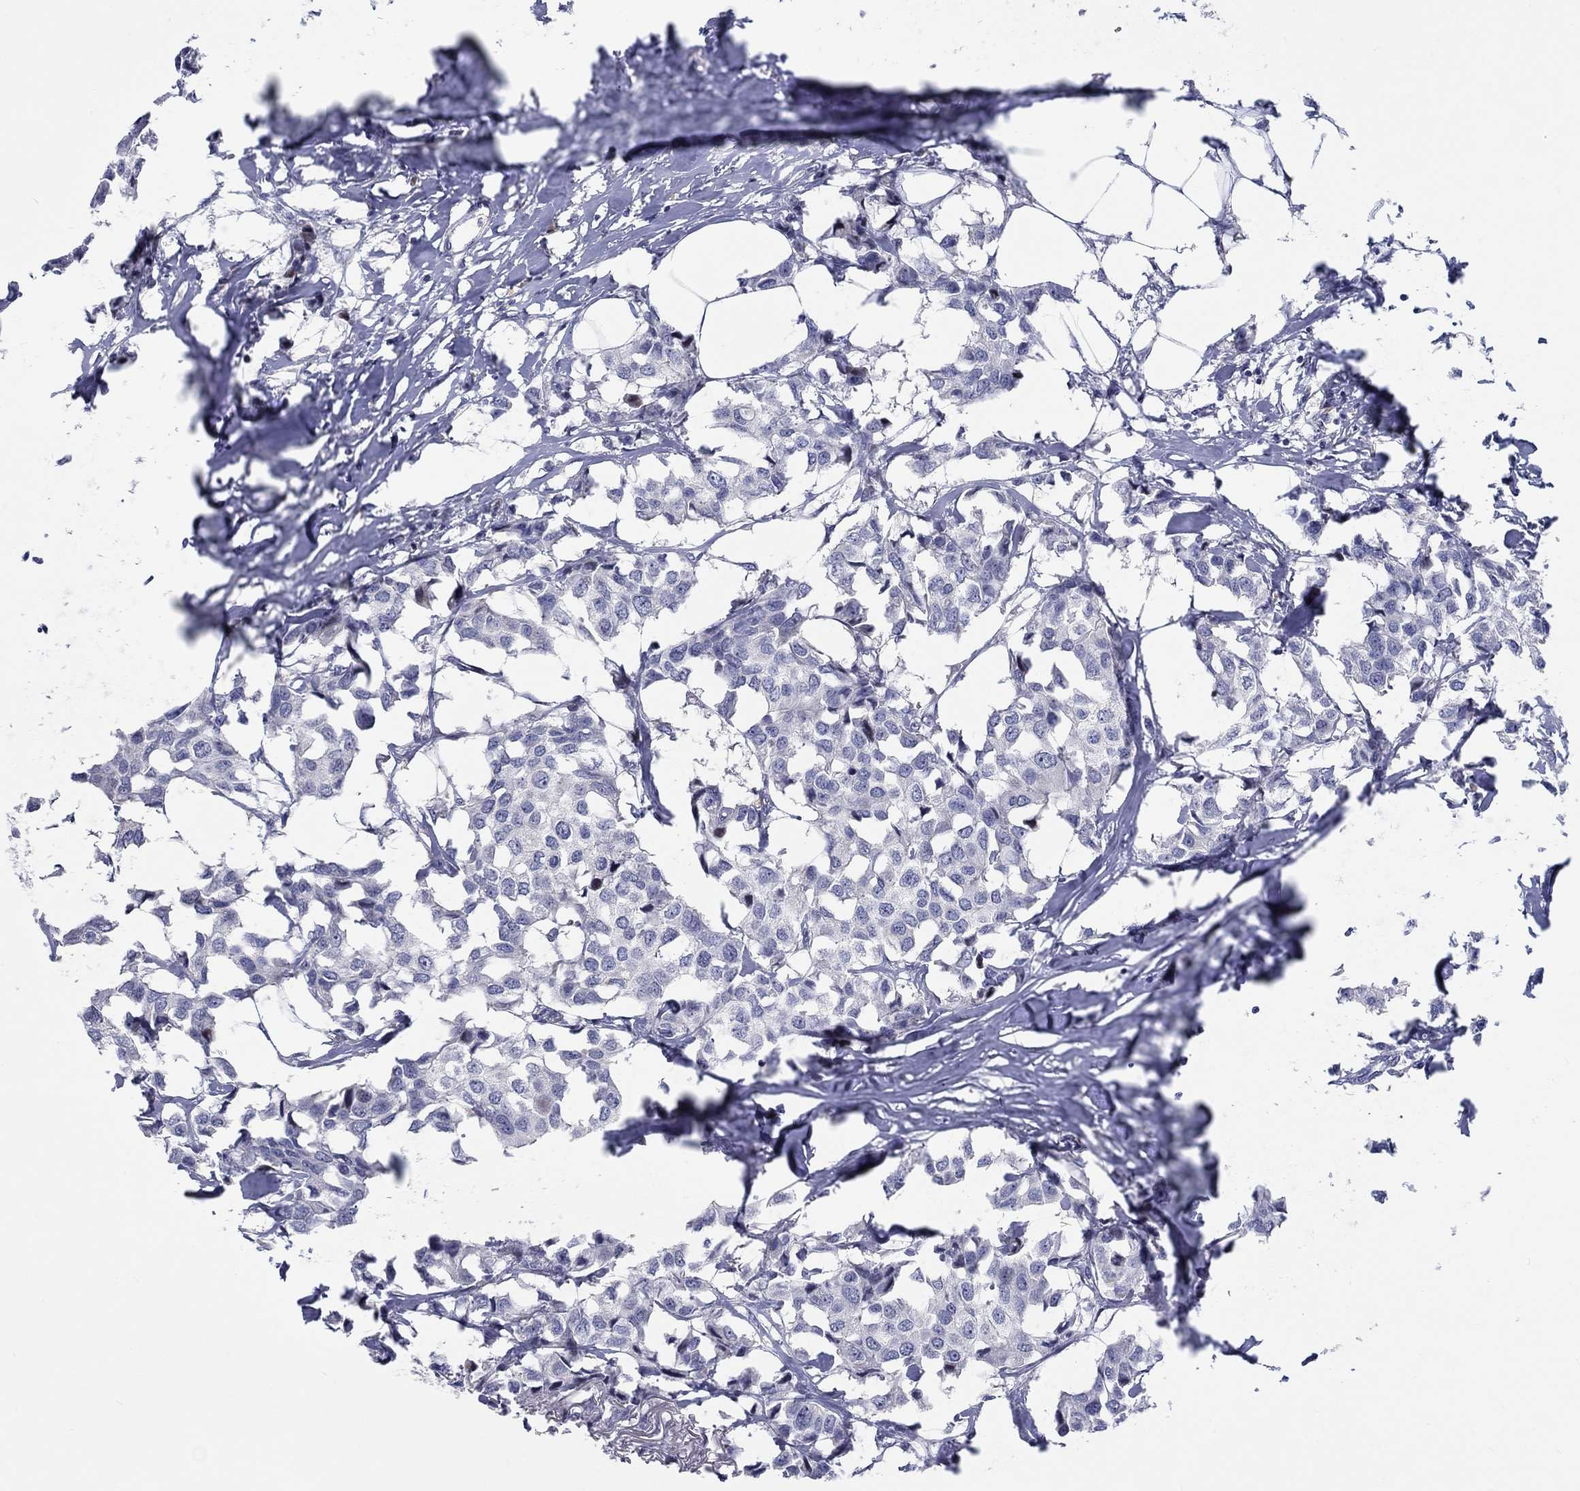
{"staining": {"intensity": "negative", "quantity": "none", "location": "none"}, "tissue": "breast cancer", "cell_type": "Tumor cells", "image_type": "cancer", "snomed": [{"axis": "morphology", "description": "Duct carcinoma"}, {"axis": "topography", "description": "Breast"}], "caption": "Immunohistochemistry histopathology image of neoplastic tissue: human breast intraductal carcinoma stained with DAB (3,3'-diaminobenzidine) exhibits no significant protein expression in tumor cells.", "gene": "ARHGAP36", "patient": {"sex": "female", "age": 80}}